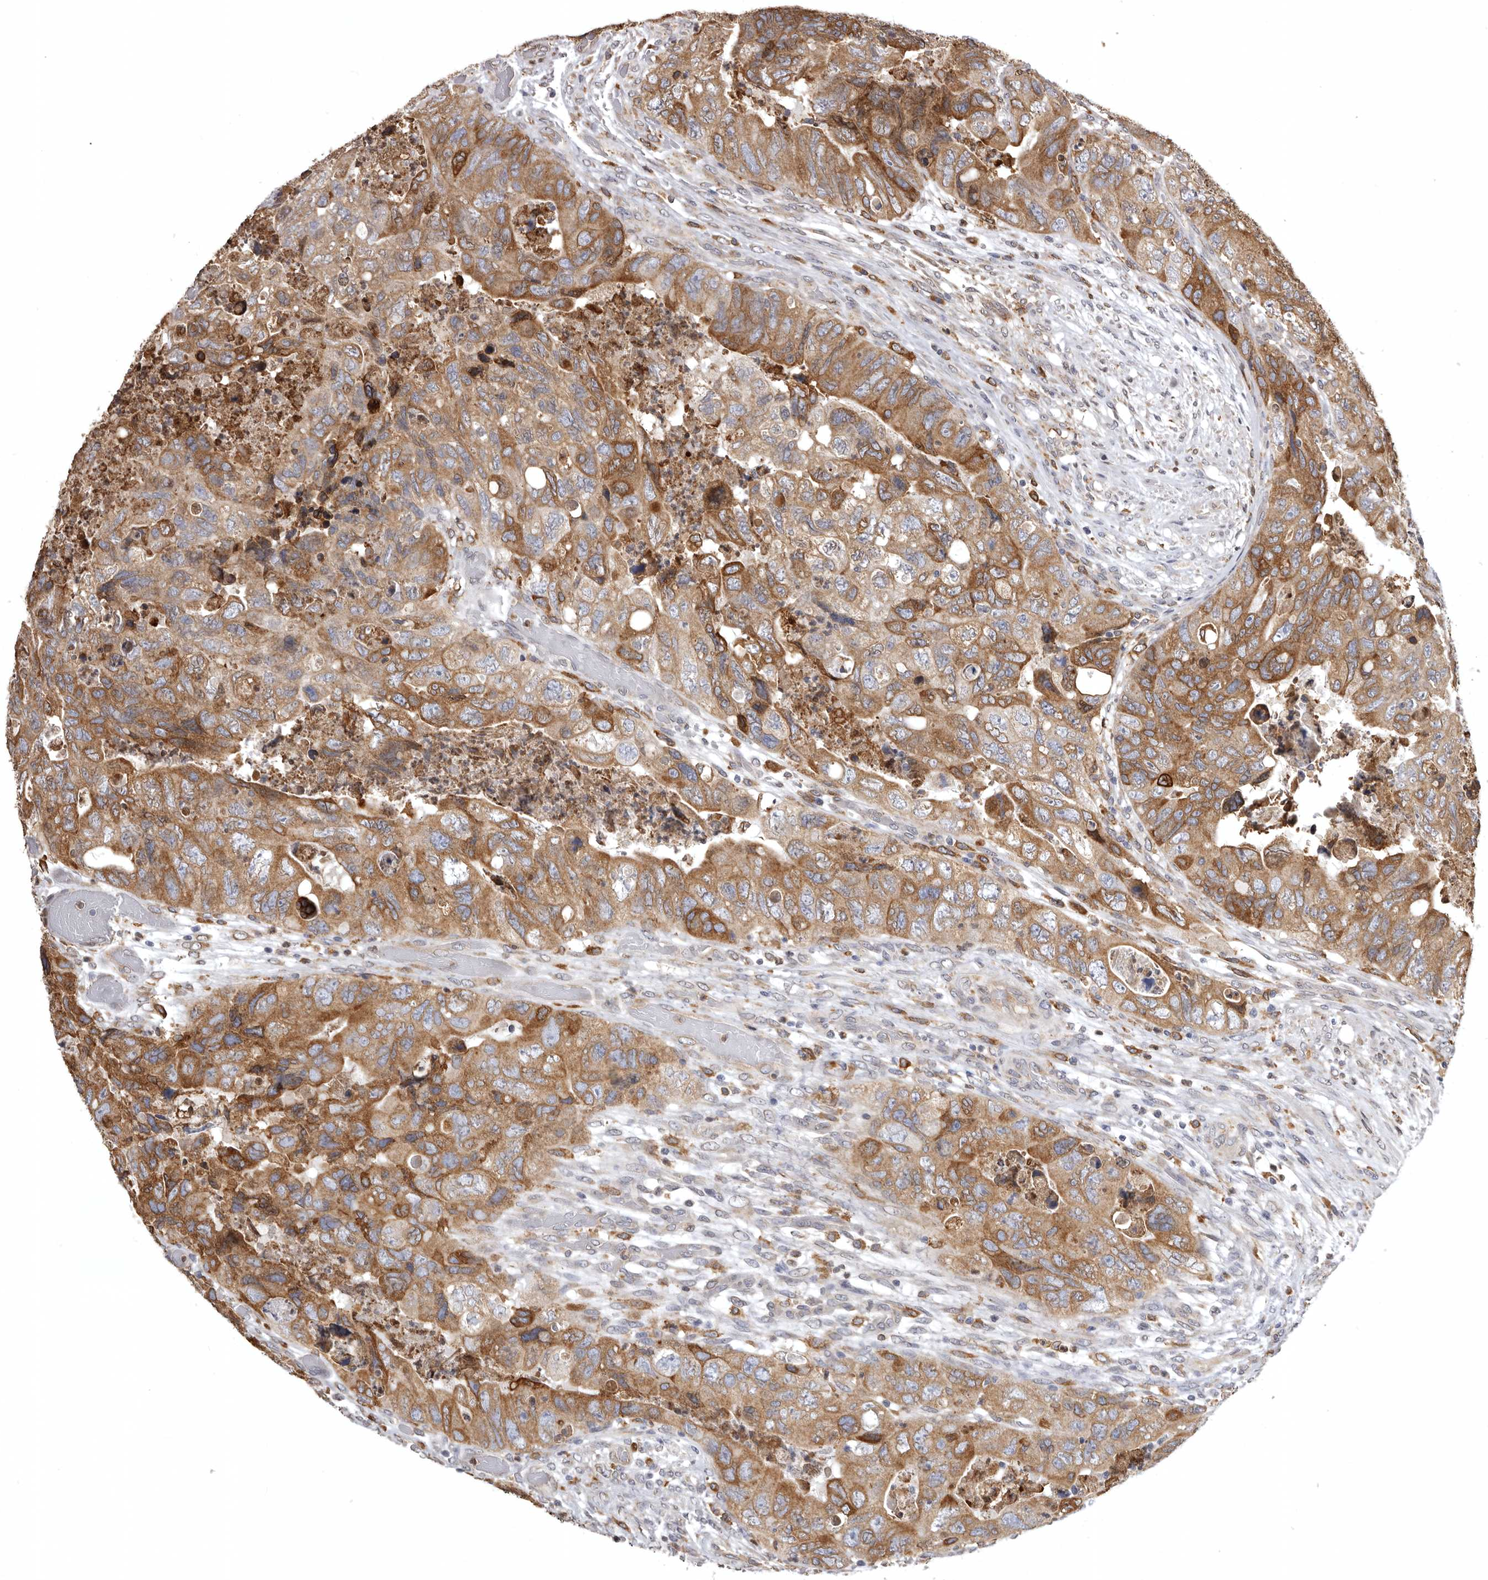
{"staining": {"intensity": "moderate", "quantity": ">75%", "location": "cytoplasmic/membranous"}, "tissue": "colorectal cancer", "cell_type": "Tumor cells", "image_type": "cancer", "snomed": [{"axis": "morphology", "description": "Adenocarcinoma, NOS"}, {"axis": "topography", "description": "Rectum"}], "caption": "A high-resolution photomicrograph shows IHC staining of adenocarcinoma (colorectal), which shows moderate cytoplasmic/membranous staining in approximately >75% of tumor cells.", "gene": "INKA2", "patient": {"sex": "male", "age": 63}}